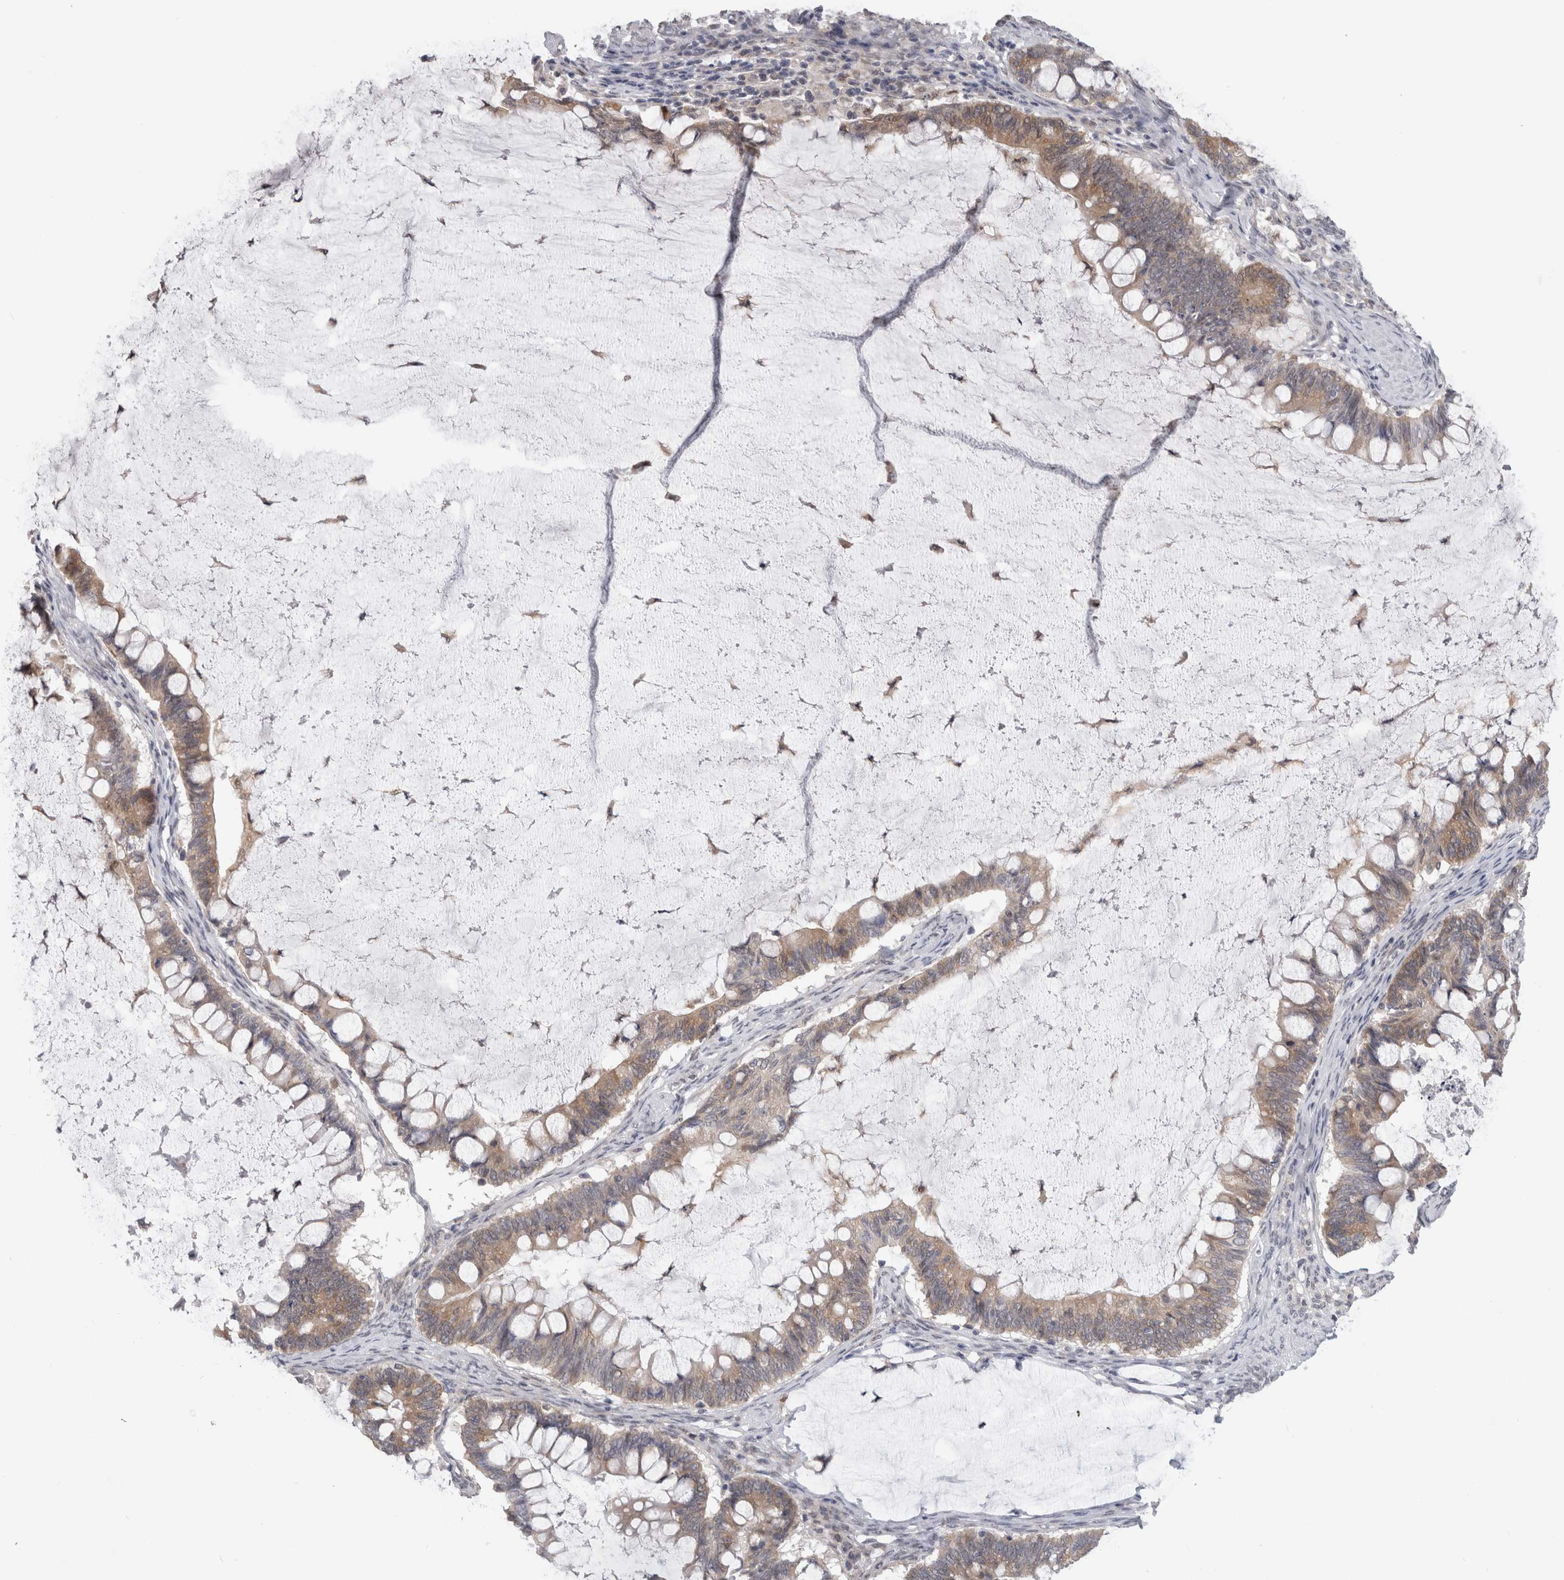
{"staining": {"intensity": "weak", "quantity": "25%-75%", "location": "cytoplasmic/membranous"}, "tissue": "ovarian cancer", "cell_type": "Tumor cells", "image_type": "cancer", "snomed": [{"axis": "morphology", "description": "Cystadenocarcinoma, mucinous, NOS"}, {"axis": "topography", "description": "Ovary"}], "caption": "High-power microscopy captured an IHC micrograph of ovarian cancer, revealing weak cytoplasmic/membranous expression in approximately 25%-75% of tumor cells.", "gene": "TMEM242", "patient": {"sex": "female", "age": 61}}